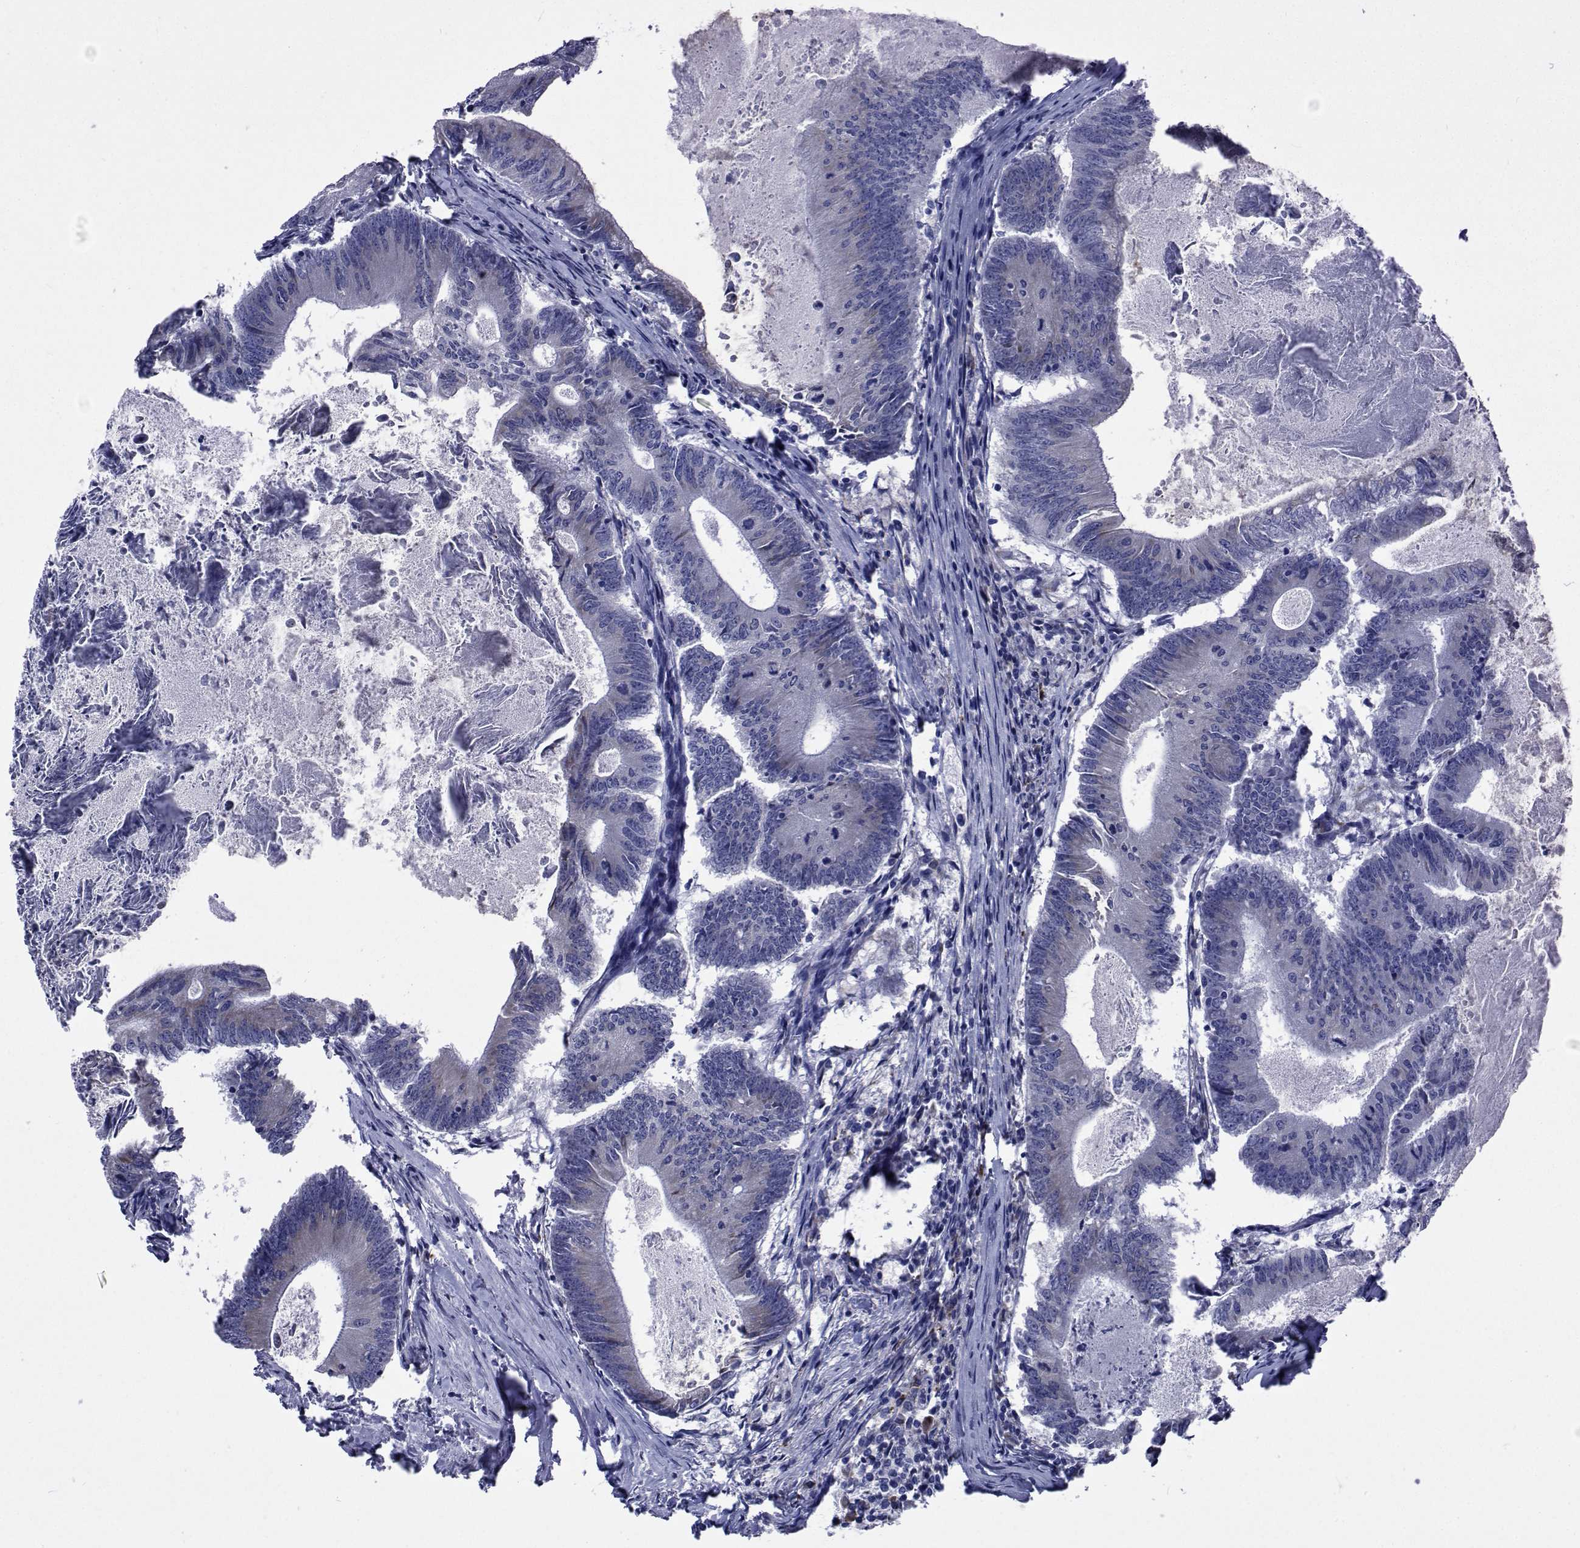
{"staining": {"intensity": "weak", "quantity": "<25%", "location": "cytoplasmic/membranous"}, "tissue": "colorectal cancer", "cell_type": "Tumor cells", "image_type": "cancer", "snomed": [{"axis": "morphology", "description": "Adenocarcinoma, NOS"}, {"axis": "topography", "description": "Colon"}], "caption": "High power microscopy micrograph of an immunohistochemistry photomicrograph of colorectal cancer (adenocarcinoma), revealing no significant positivity in tumor cells.", "gene": "ROPN1", "patient": {"sex": "female", "age": 70}}